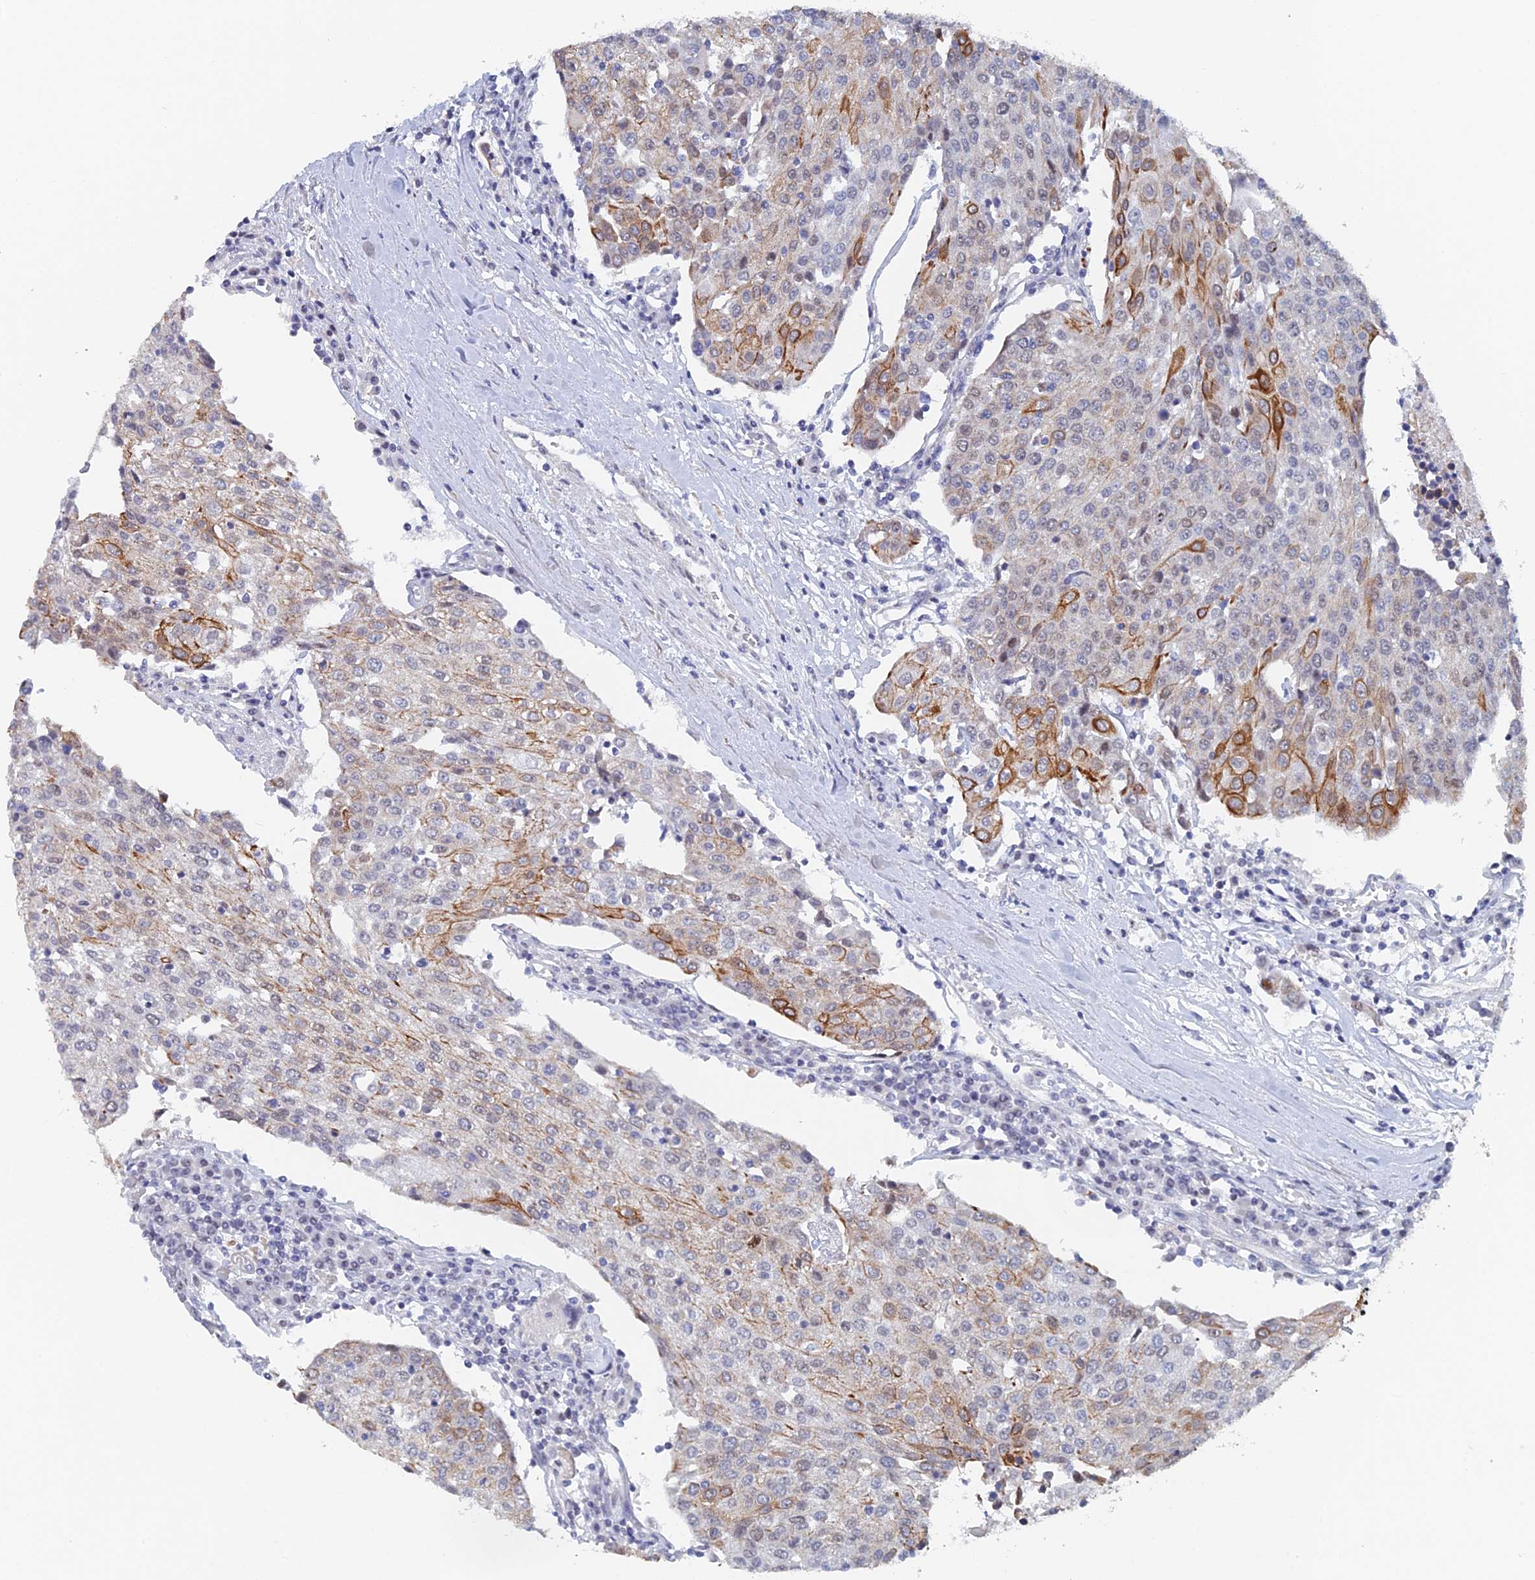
{"staining": {"intensity": "moderate", "quantity": "<25%", "location": "cytoplasmic/membranous"}, "tissue": "urothelial cancer", "cell_type": "Tumor cells", "image_type": "cancer", "snomed": [{"axis": "morphology", "description": "Urothelial carcinoma, High grade"}, {"axis": "topography", "description": "Urinary bladder"}], "caption": "A micrograph of urothelial carcinoma (high-grade) stained for a protein demonstrates moderate cytoplasmic/membranous brown staining in tumor cells.", "gene": "GMNC", "patient": {"sex": "female", "age": 85}}